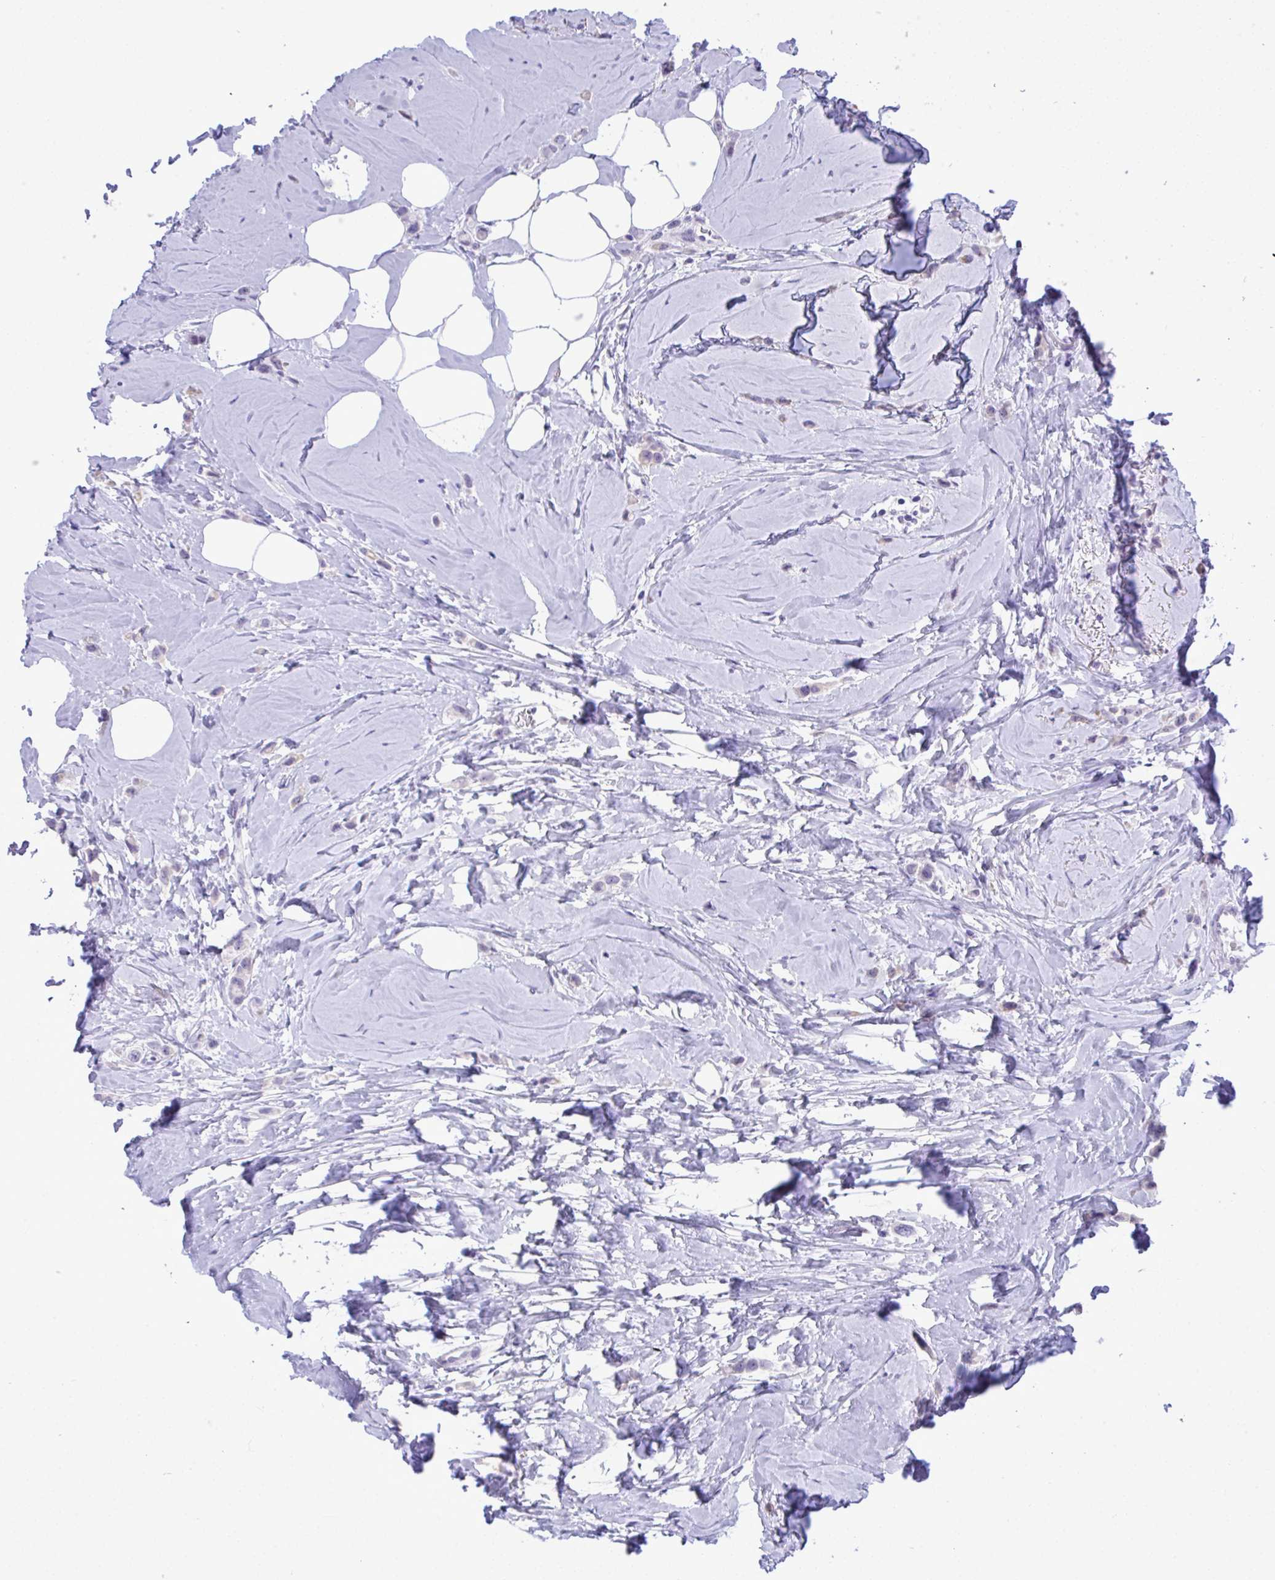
{"staining": {"intensity": "moderate", "quantity": "<25%", "location": "cytoplasmic/membranous"}, "tissue": "breast cancer", "cell_type": "Tumor cells", "image_type": "cancer", "snomed": [{"axis": "morphology", "description": "Lobular carcinoma"}, {"axis": "topography", "description": "Breast"}], "caption": "The immunohistochemical stain labels moderate cytoplasmic/membranous staining in tumor cells of lobular carcinoma (breast) tissue.", "gene": "YBX2", "patient": {"sex": "female", "age": 66}}